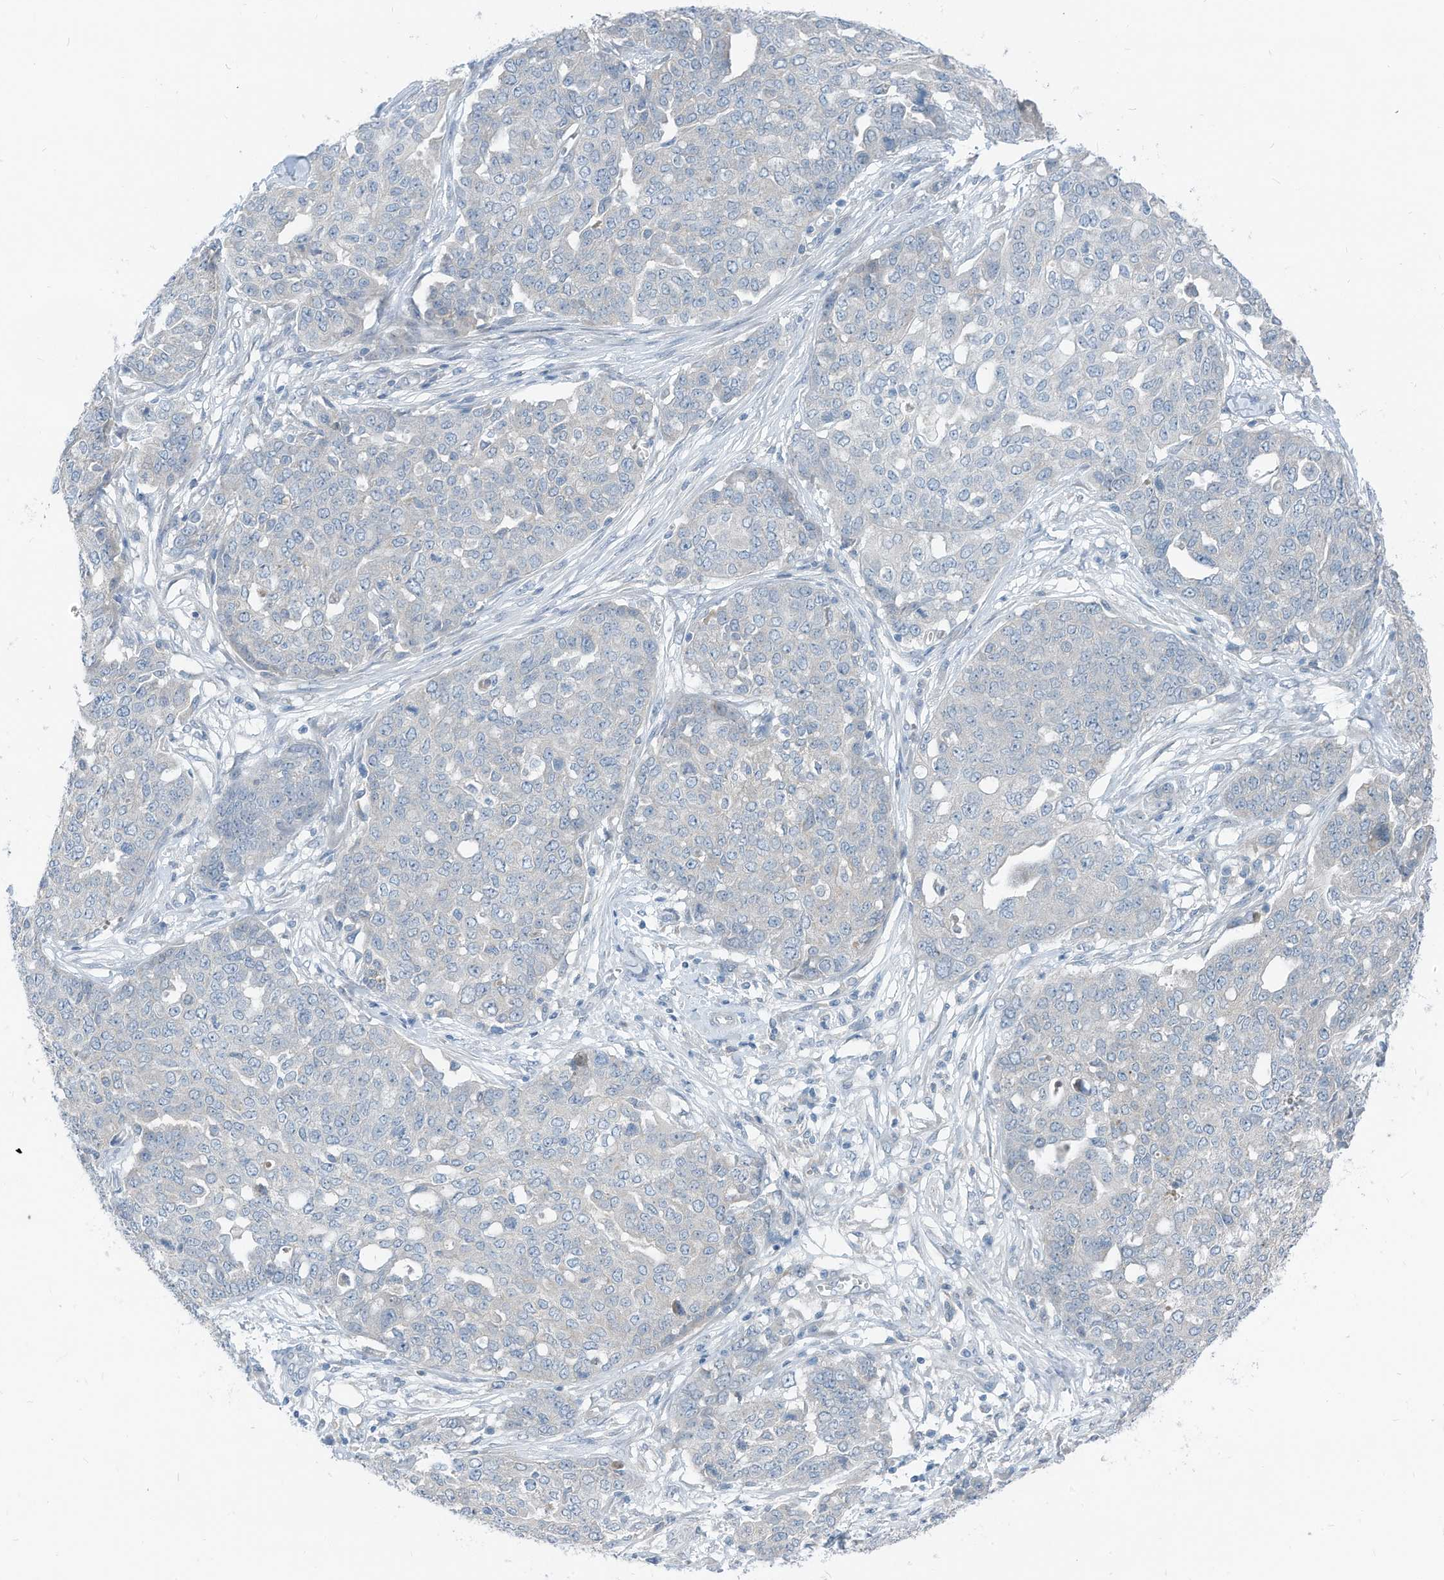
{"staining": {"intensity": "negative", "quantity": "none", "location": "none"}, "tissue": "ovarian cancer", "cell_type": "Tumor cells", "image_type": "cancer", "snomed": [{"axis": "morphology", "description": "Cystadenocarcinoma, serous, NOS"}, {"axis": "topography", "description": "Soft tissue"}, {"axis": "topography", "description": "Ovary"}], "caption": "Human ovarian cancer stained for a protein using IHC demonstrates no positivity in tumor cells.", "gene": "LDAH", "patient": {"sex": "female", "age": 57}}